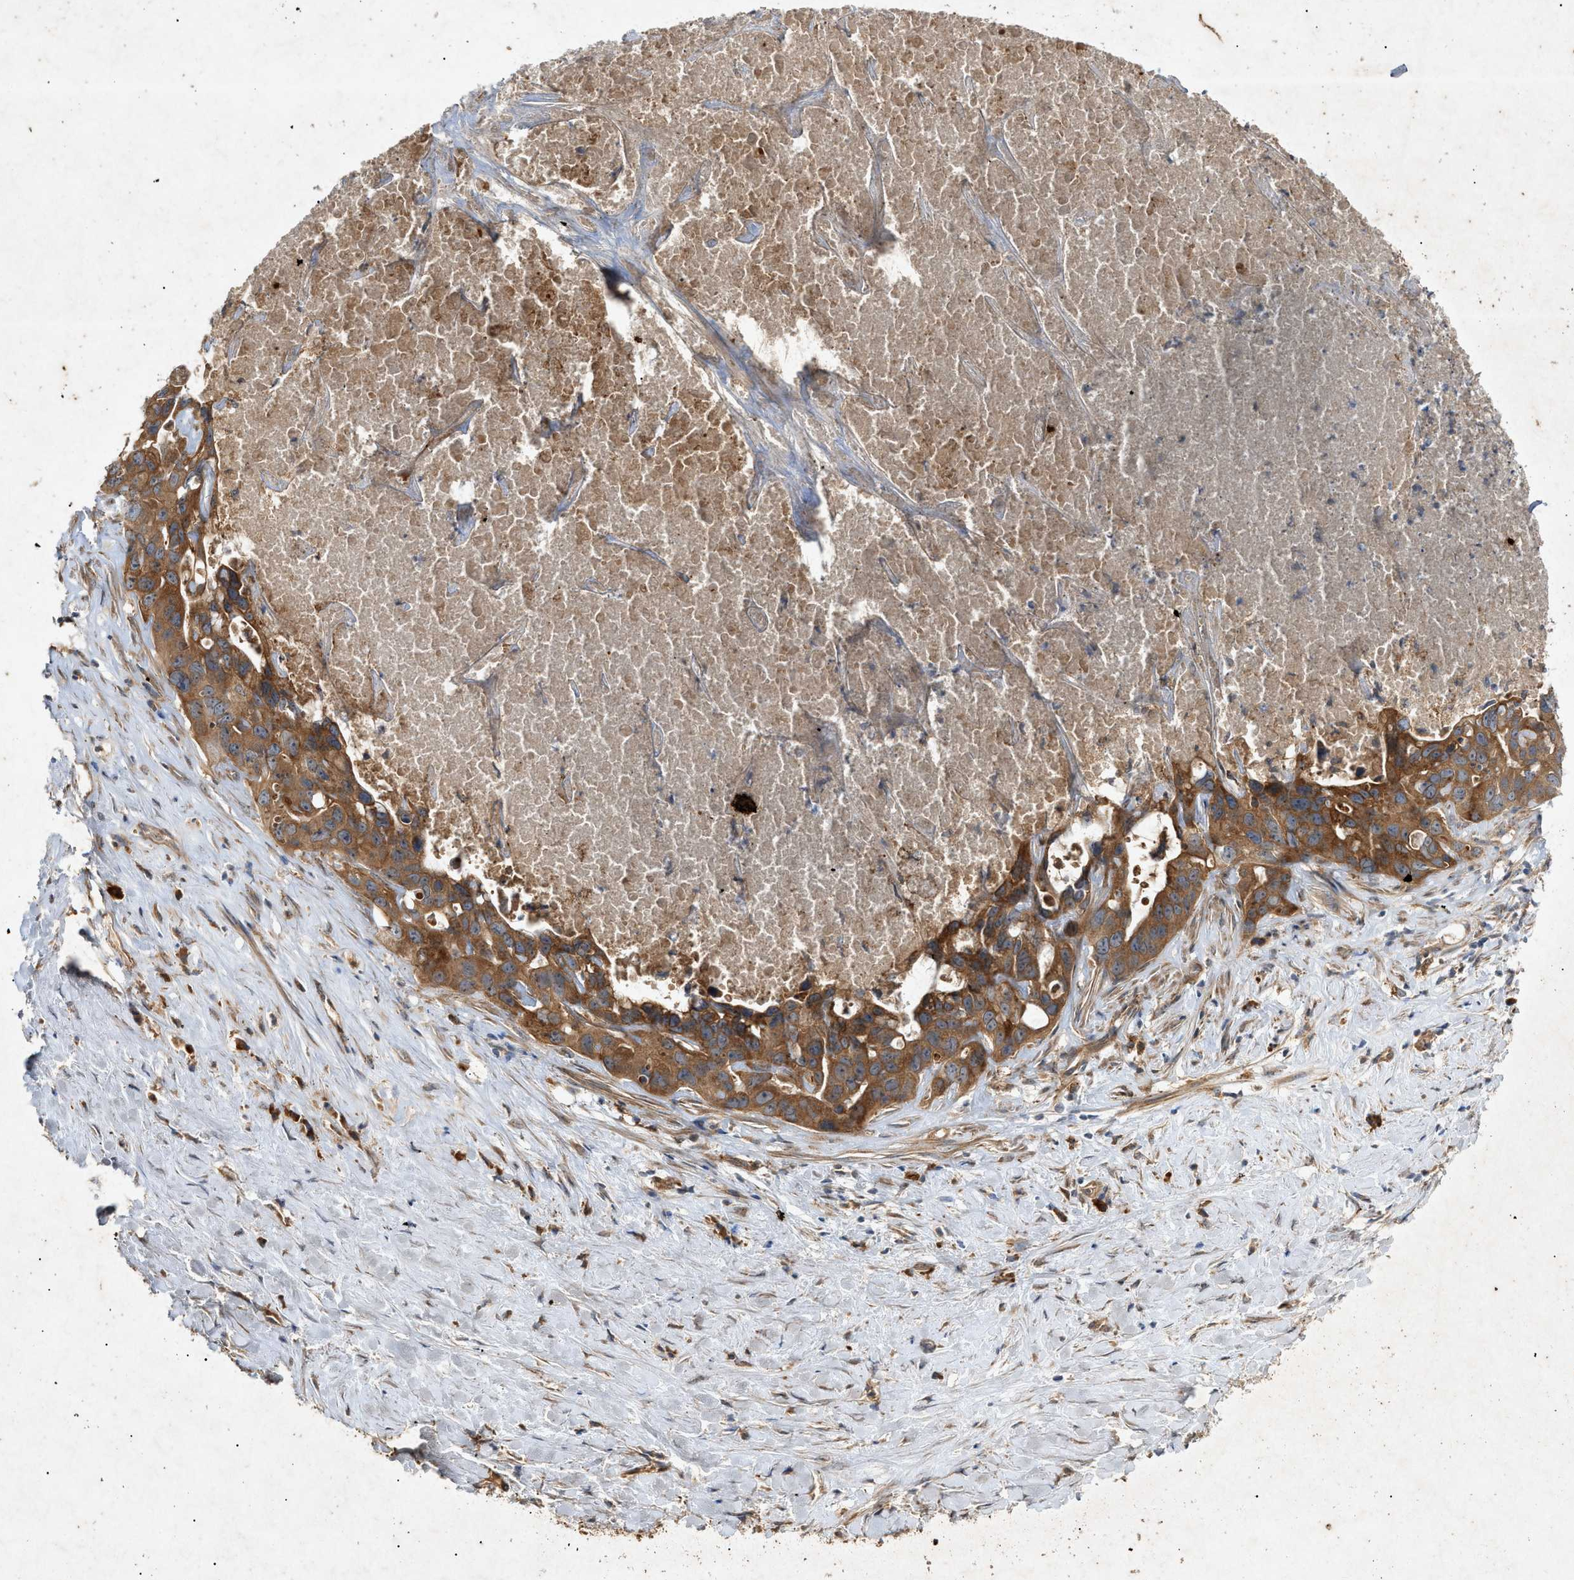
{"staining": {"intensity": "strong", "quantity": ">75%", "location": "cytoplasmic/membranous"}, "tissue": "liver cancer", "cell_type": "Tumor cells", "image_type": "cancer", "snomed": [{"axis": "morphology", "description": "Cholangiocarcinoma"}, {"axis": "topography", "description": "Liver"}], "caption": "Strong cytoplasmic/membranous staining for a protein is identified in approximately >75% of tumor cells of liver cancer using immunohistochemistry (IHC).", "gene": "MTCH1", "patient": {"sex": "female", "age": 65}}